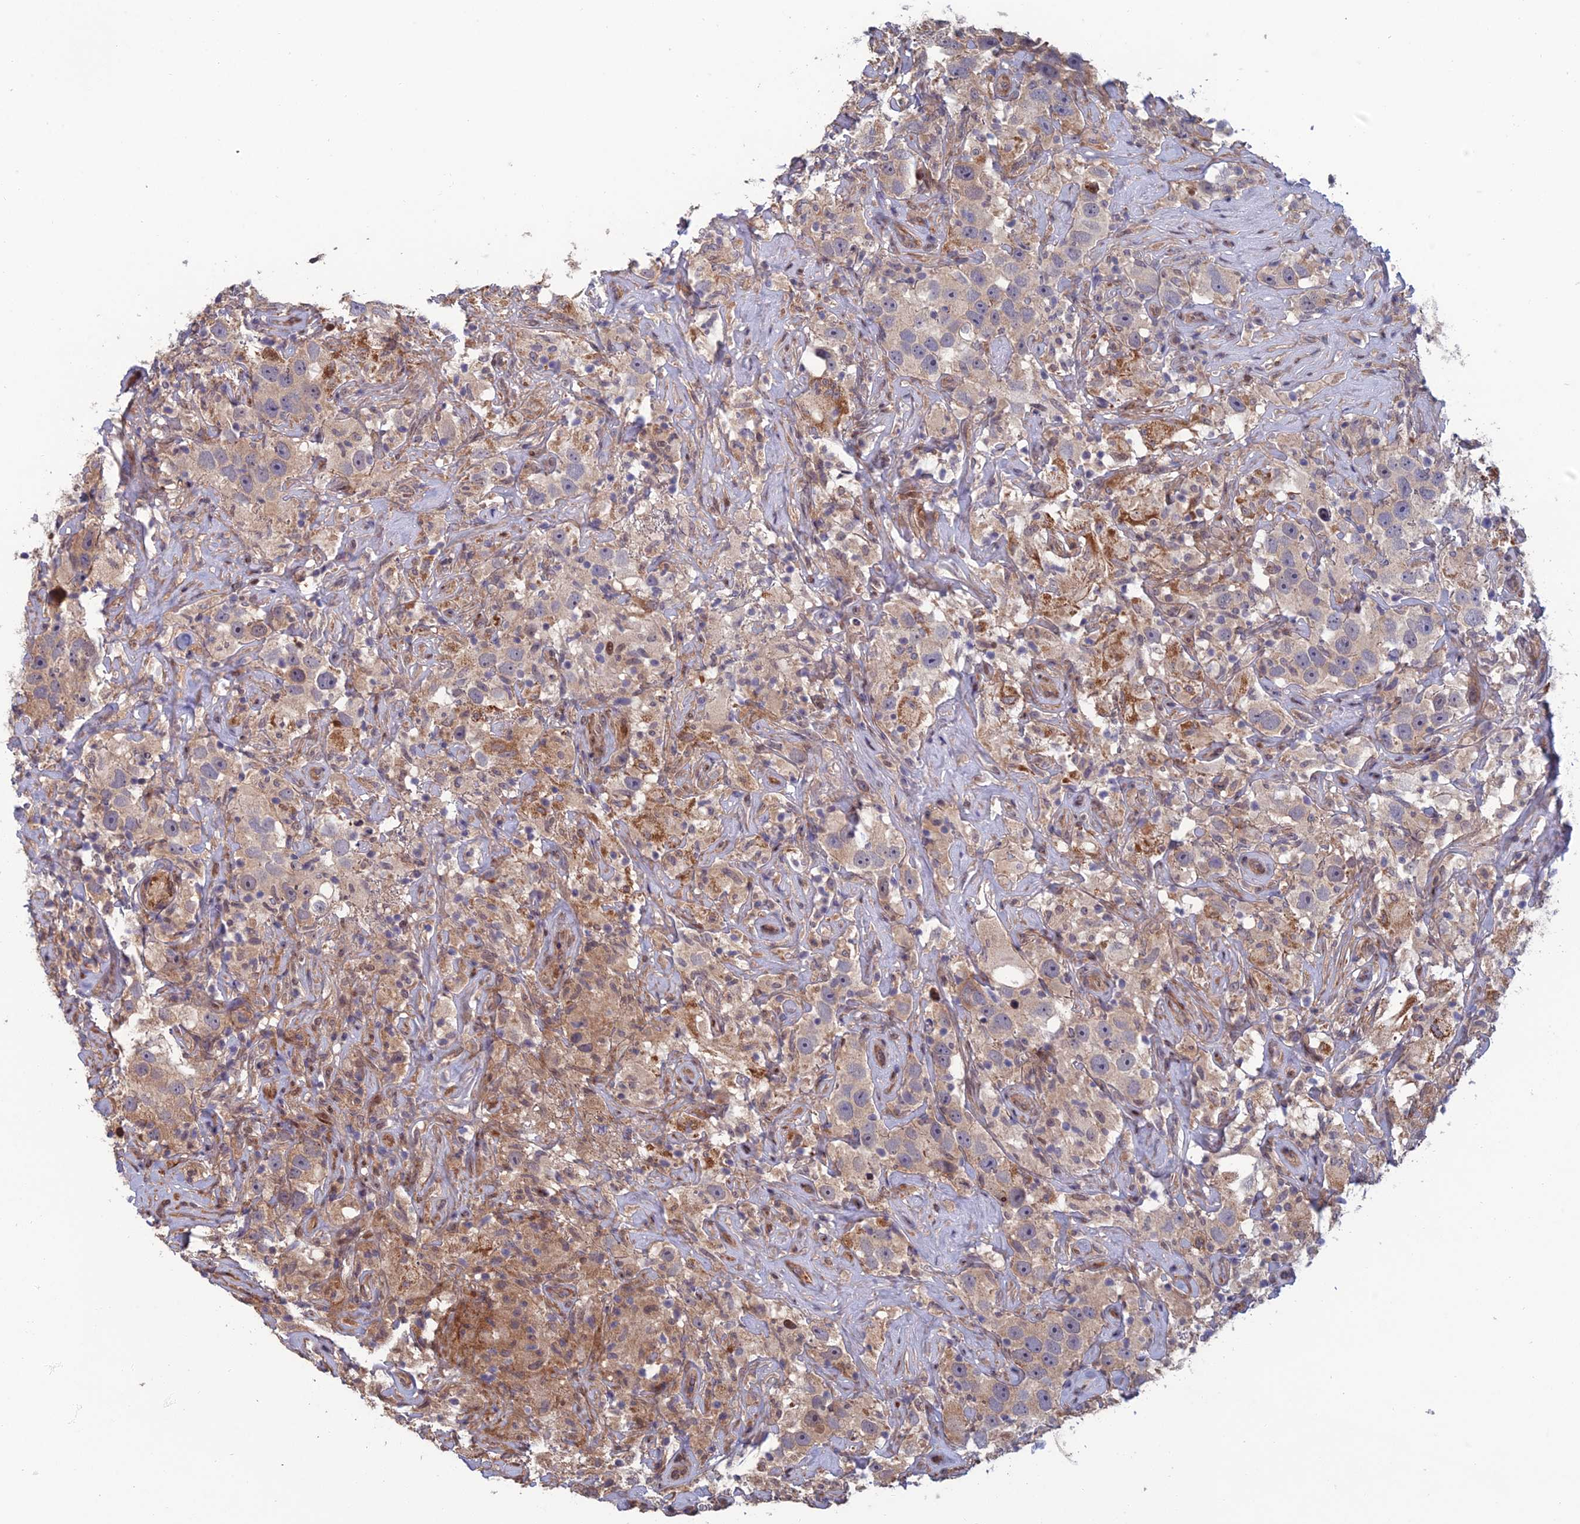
{"staining": {"intensity": "weak", "quantity": "25%-75%", "location": "cytoplasmic/membranous"}, "tissue": "testis cancer", "cell_type": "Tumor cells", "image_type": "cancer", "snomed": [{"axis": "morphology", "description": "Seminoma, NOS"}, {"axis": "topography", "description": "Testis"}], "caption": "A brown stain labels weak cytoplasmic/membranous staining of a protein in human seminoma (testis) tumor cells. (brown staining indicates protein expression, while blue staining denotes nuclei).", "gene": "CCDC183", "patient": {"sex": "male", "age": 49}}